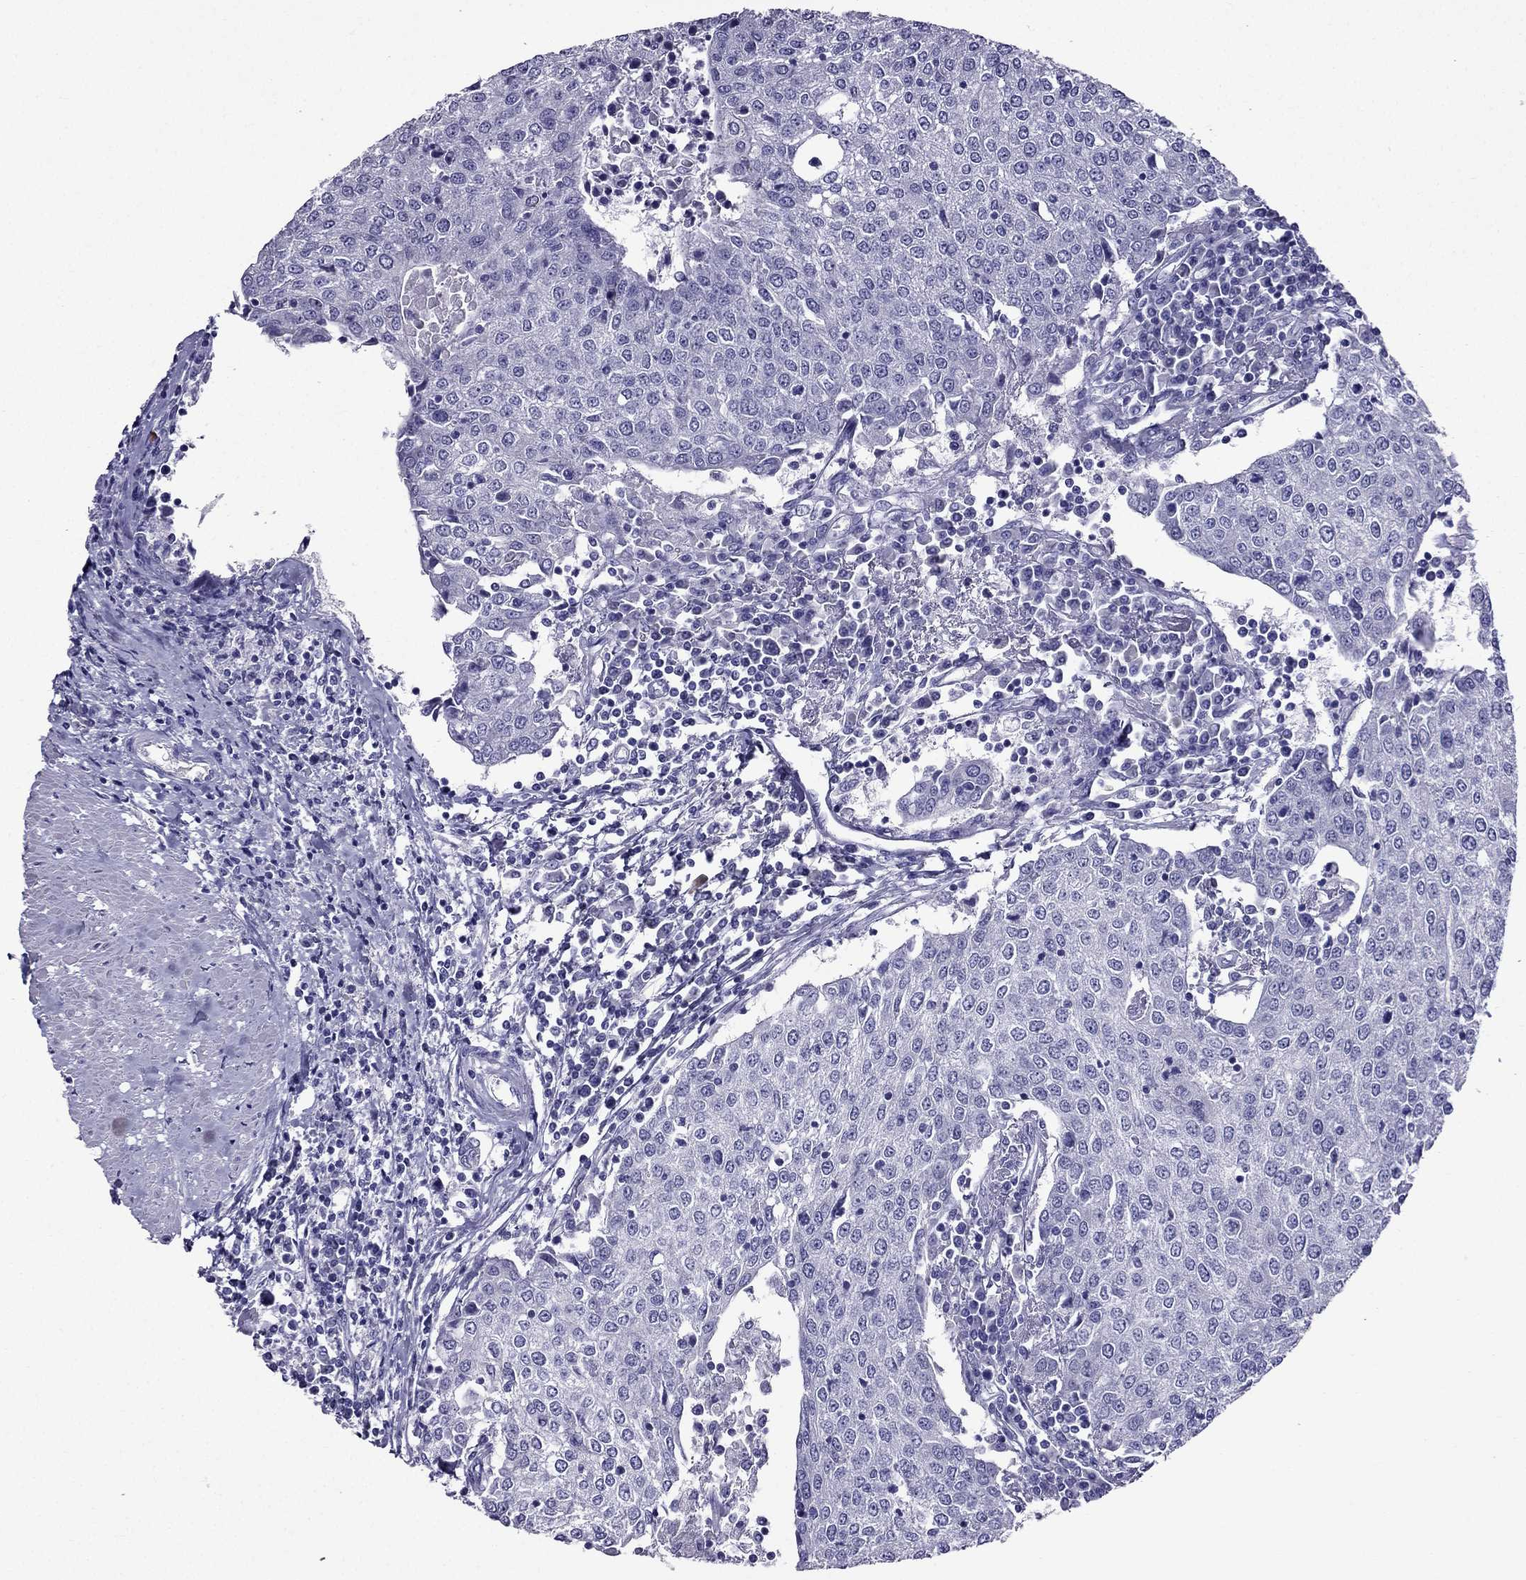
{"staining": {"intensity": "negative", "quantity": "none", "location": "none"}, "tissue": "urothelial cancer", "cell_type": "Tumor cells", "image_type": "cancer", "snomed": [{"axis": "morphology", "description": "Urothelial carcinoma, High grade"}, {"axis": "topography", "description": "Urinary bladder"}], "caption": "This is a photomicrograph of immunohistochemistry staining of urothelial cancer, which shows no positivity in tumor cells.", "gene": "ZNF541", "patient": {"sex": "female", "age": 85}}